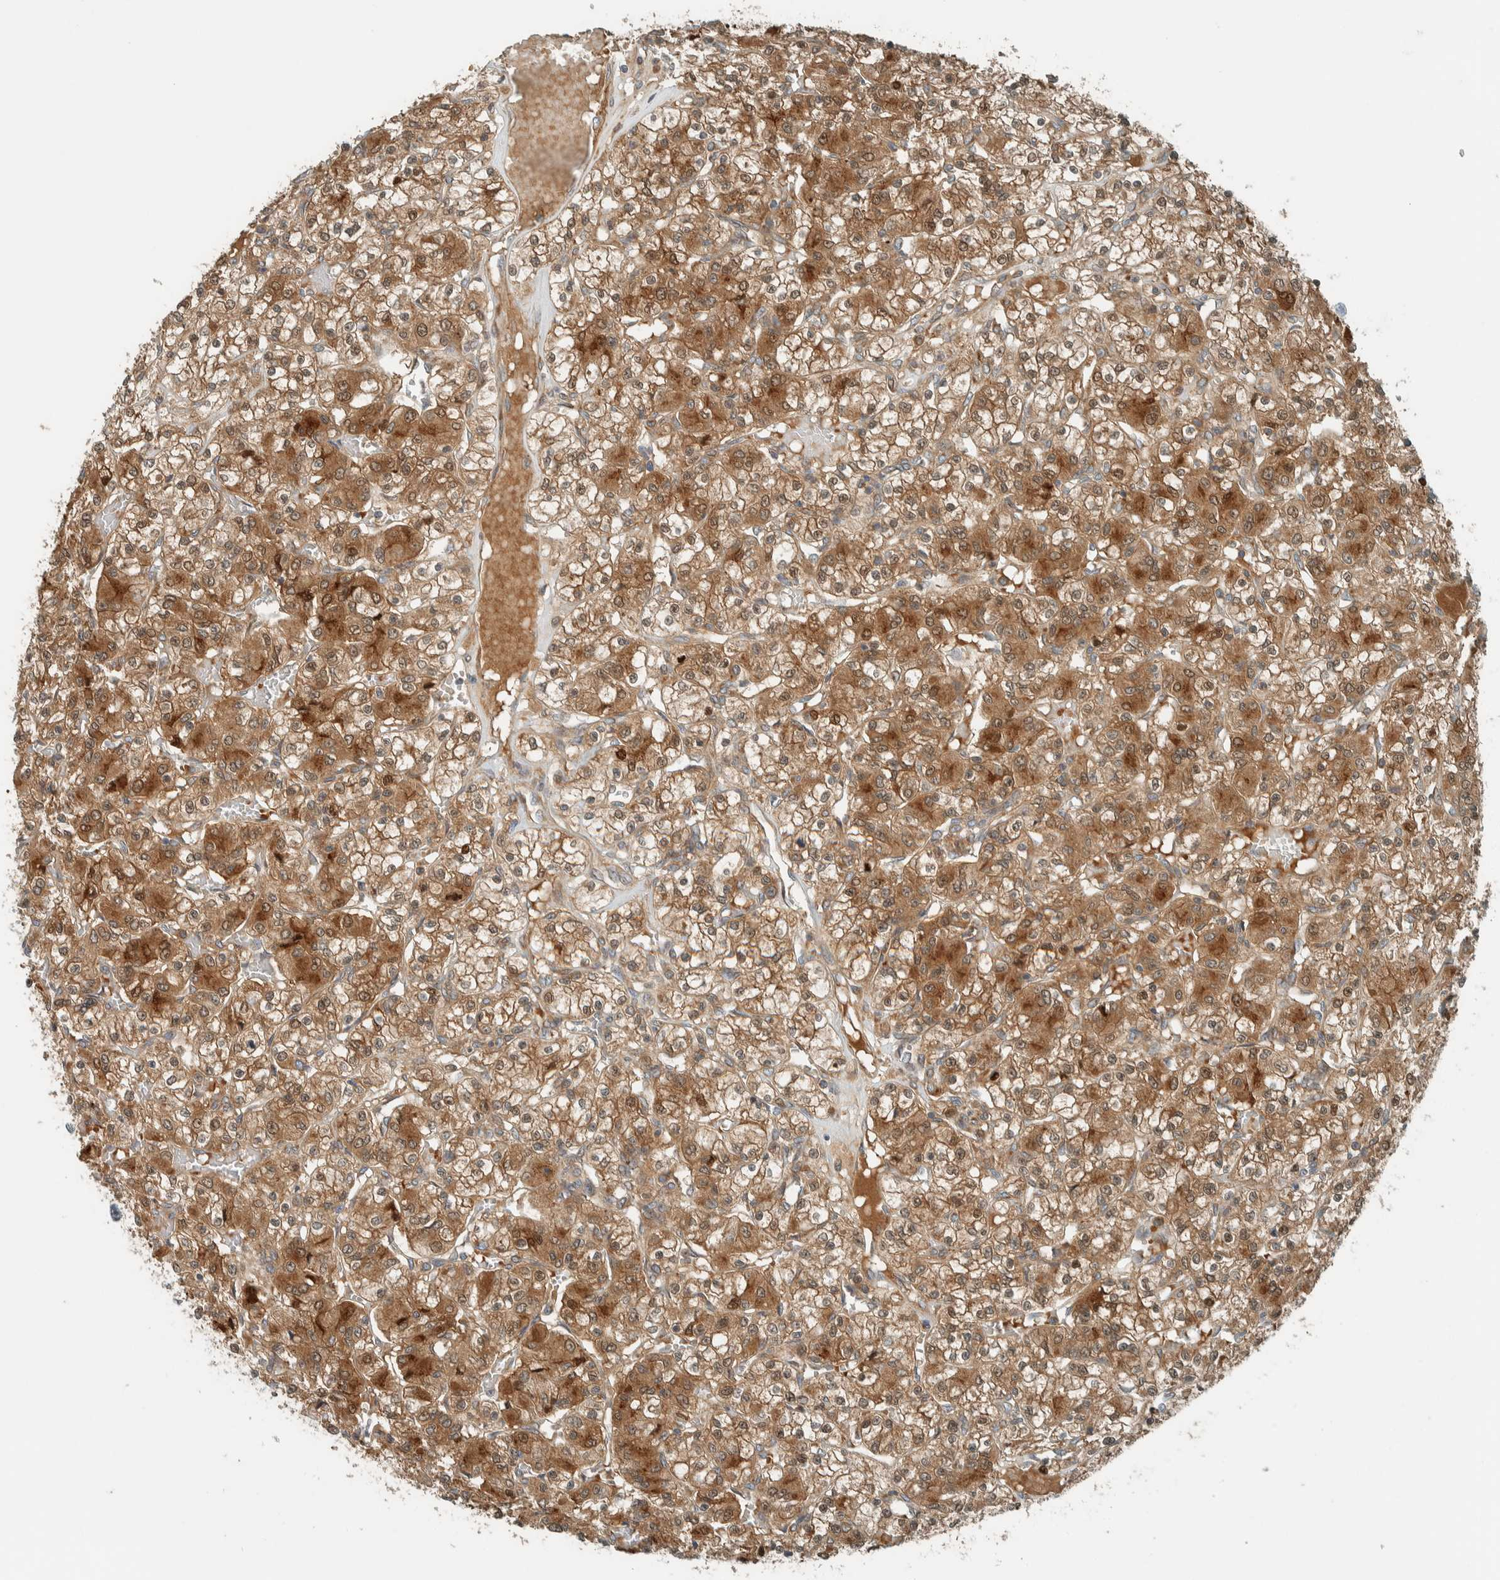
{"staining": {"intensity": "moderate", "quantity": ">75%", "location": "cytoplasmic/membranous,nuclear"}, "tissue": "renal cancer", "cell_type": "Tumor cells", "image_type": "cancer", "snomed": [{"axis": "morphology", "description": "Adenocarcinoma, NOS"}, {"axis": "topography", "description": "Kidney"}], "caption": "Immunohistochemistry (IHC) staining of renal adenocarcinoma, which reveals medium levels of moderate cytoplasmic/membranous and nuclear expression in about >75% of tumor cells indicating moderate cytoplasmic/membranous and nuclear protein positivity. The staining was performed using DAB (3,3'-diaminobenzidine) (brown) for protein detection and nuclei were counterstained in hematoxylin (blue).", "gene": "EXOC7", "patient": {"sex": "female", "age": 59}}